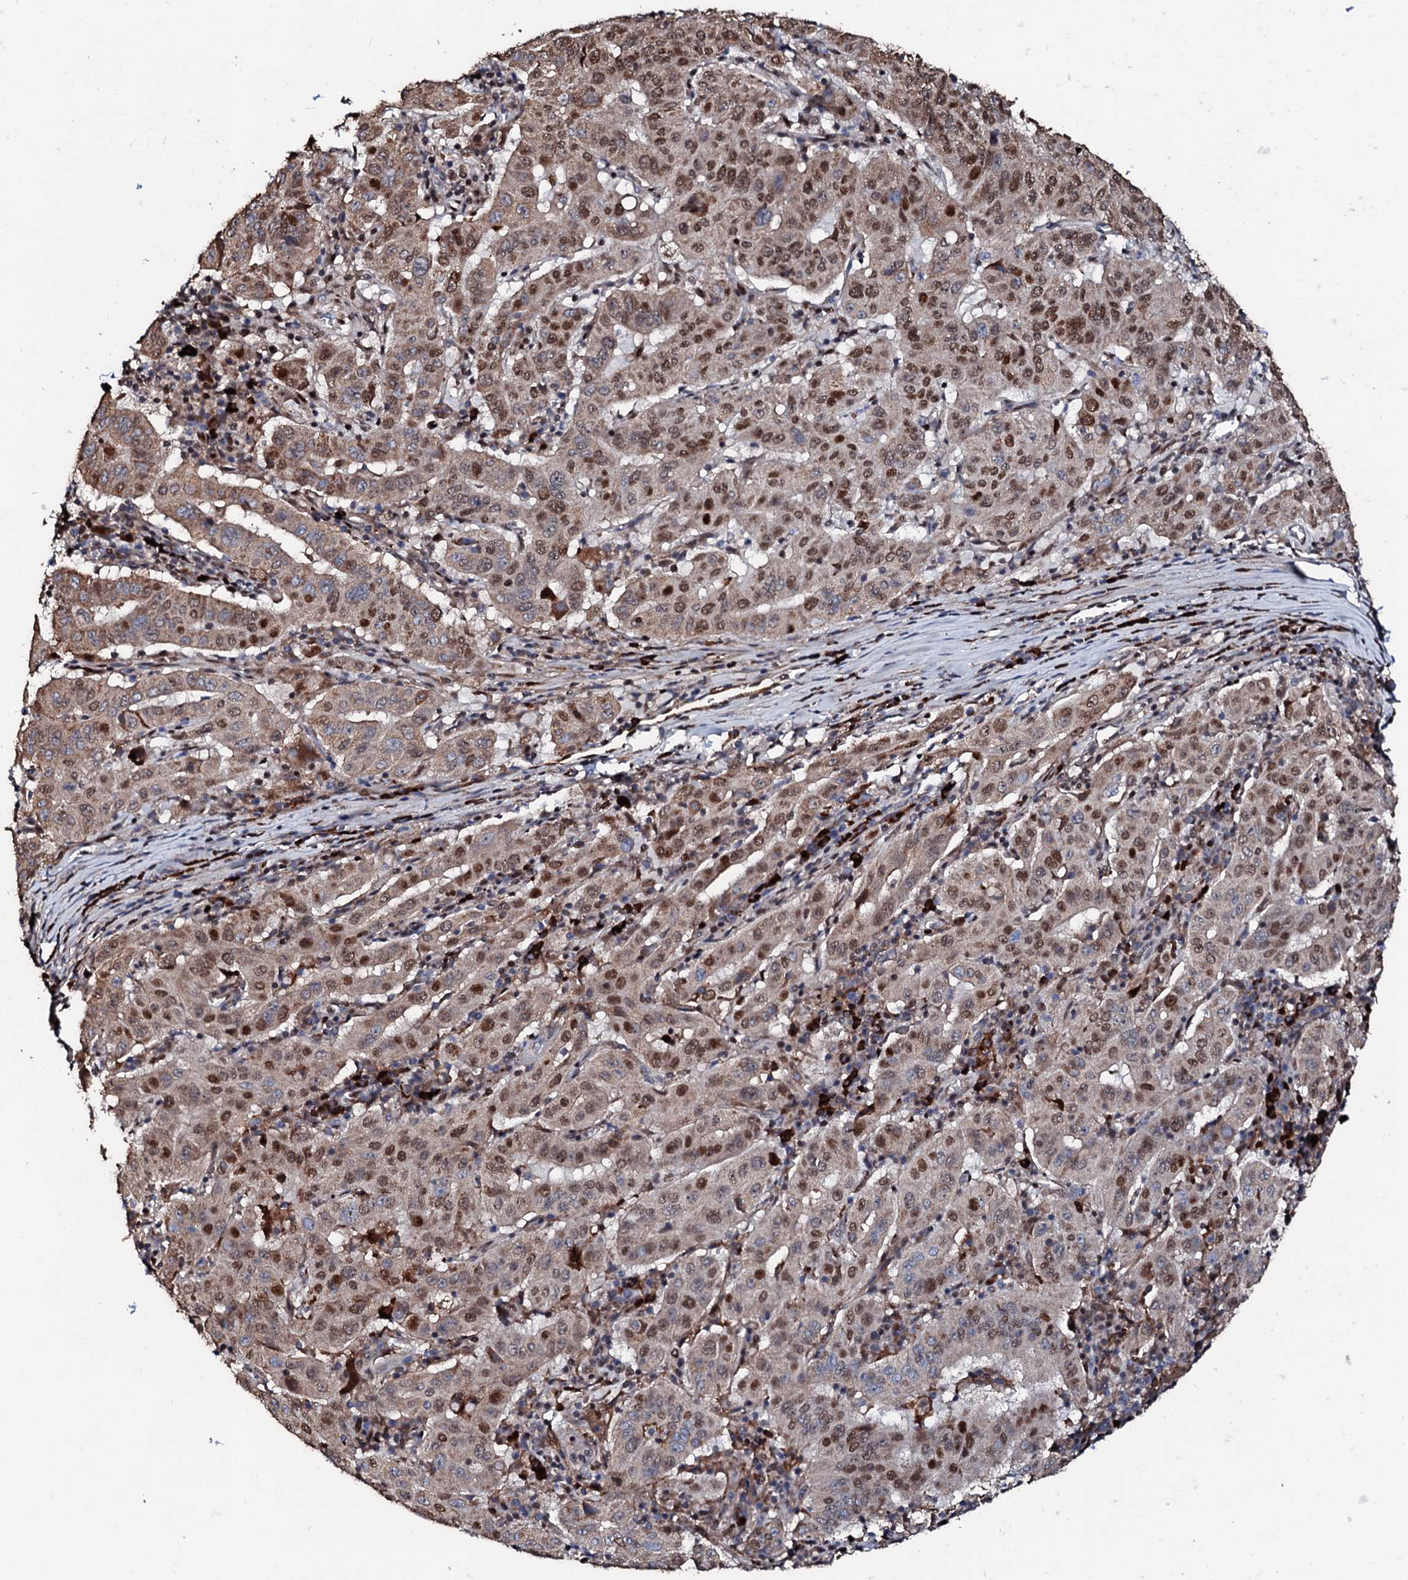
{"staining": {"intensity": "moderate", "quantity": ">75%", "location": "nuclear"}, "tissue": "pancreatic cancer", "cell_type": "Tumor cells", "image_type": "cancer", "snomed": [{"axis": "morphology", "description": "Adenocarcinoma, NOS"}, {"axis": "topography", "description": "Pancreas"}], "caption": "The histopathology image exhibits staining of pancreatic cancer (adenocarcinoma), revealing moderate nuclear protein expression (brown color) within tumor cells.", "gene": "KIF18A", "patient": {"sex": "male", "age": 63}}